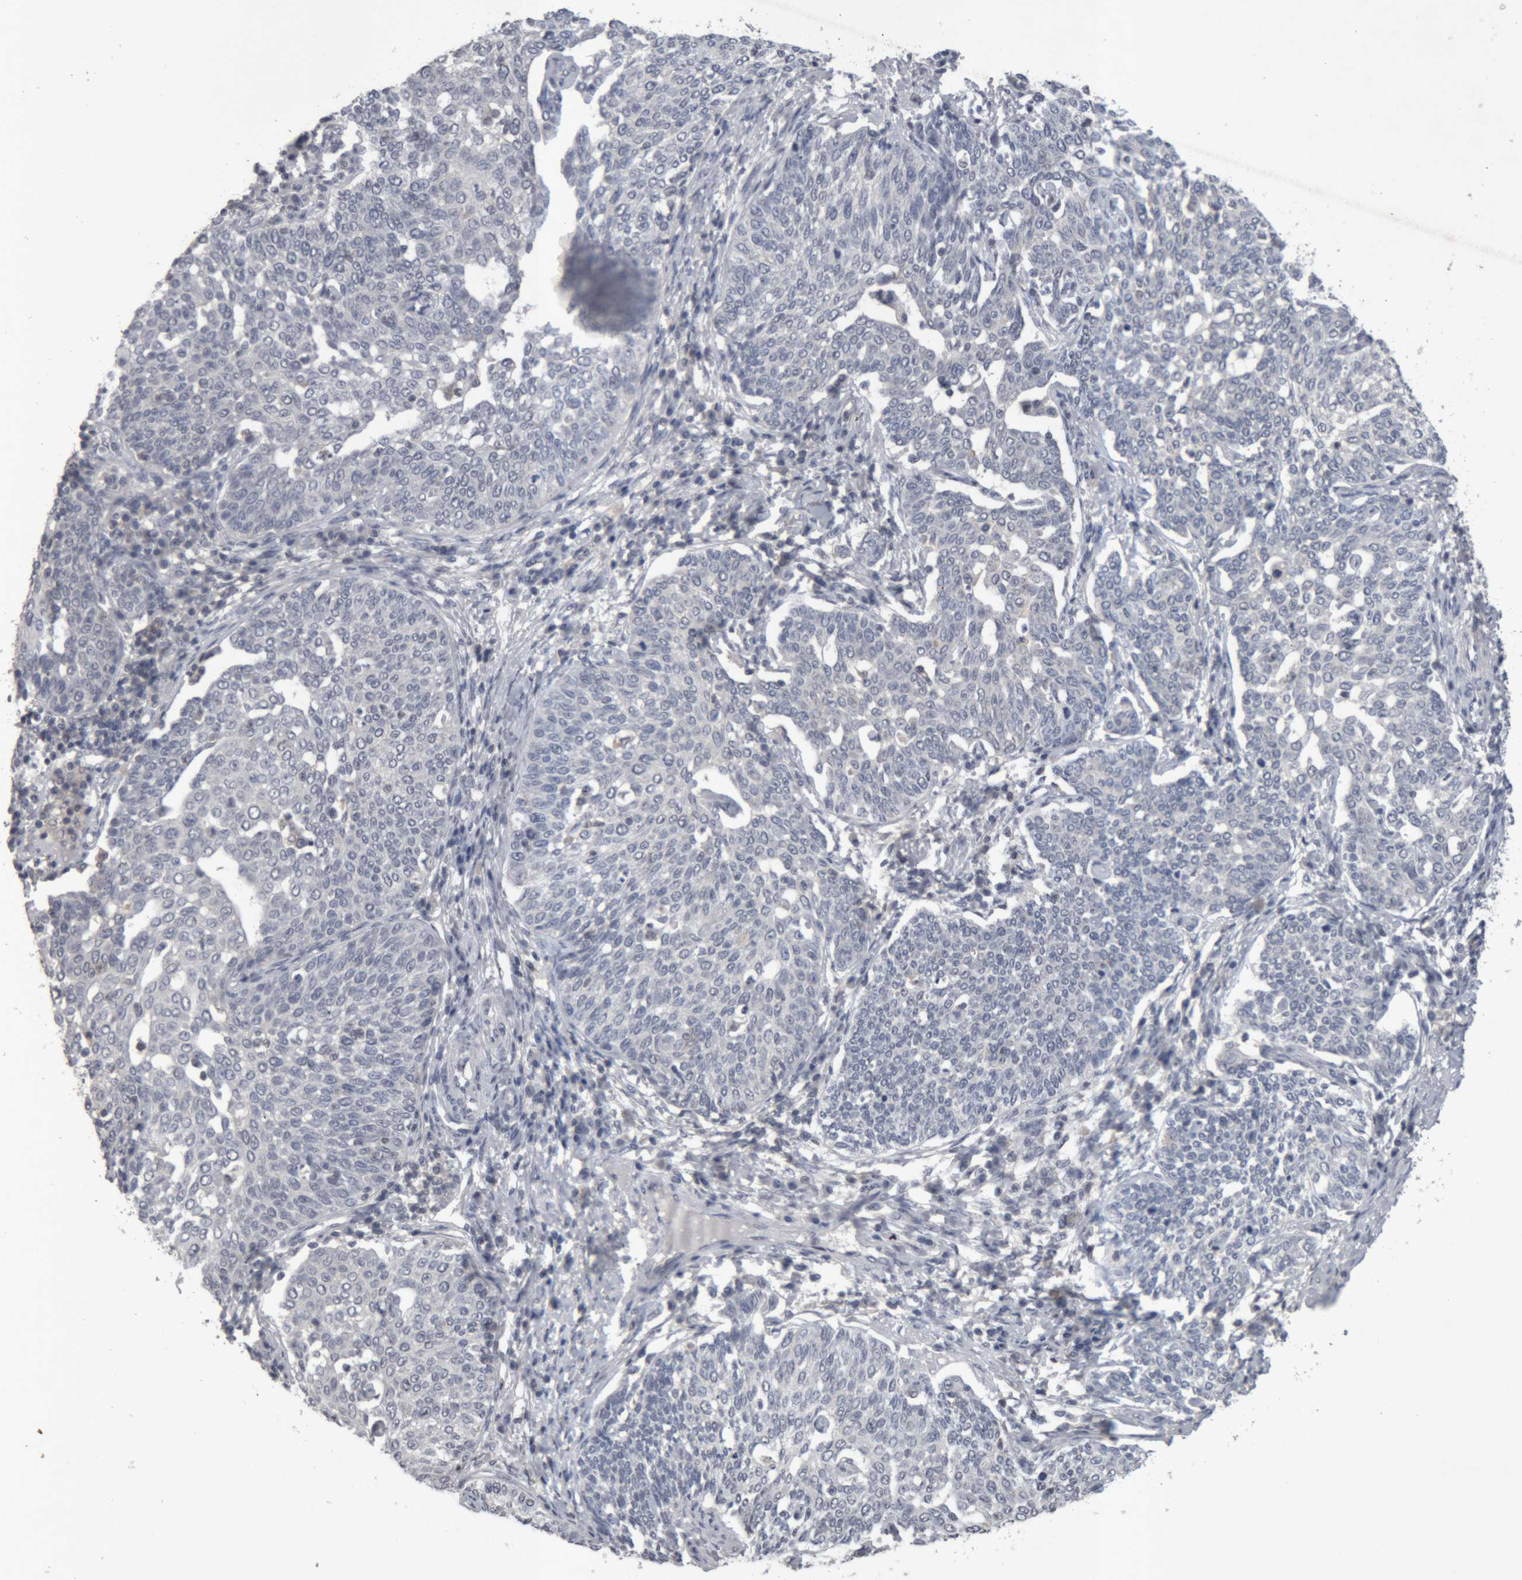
{"staining": {"intensity": "negative", "quantity": "none", "location": "none"}, "tissue": "cervical cancer", "cell_type": "Tumor cells", "image_type": "cancer", "snomed": [{"axis": "morphology", "description": "Squamous cell carcinoma, NOS"}, {"axis": "topography", "description": "Cervix"}], "caption": "IHC image of neoplastic tissue: cervical squamous cell carcinoma stained with DAB exhibits no significant protein expression in tumor cells.", "gene": "NFATC2", "patient": {"sex": "female", "age": 34}}